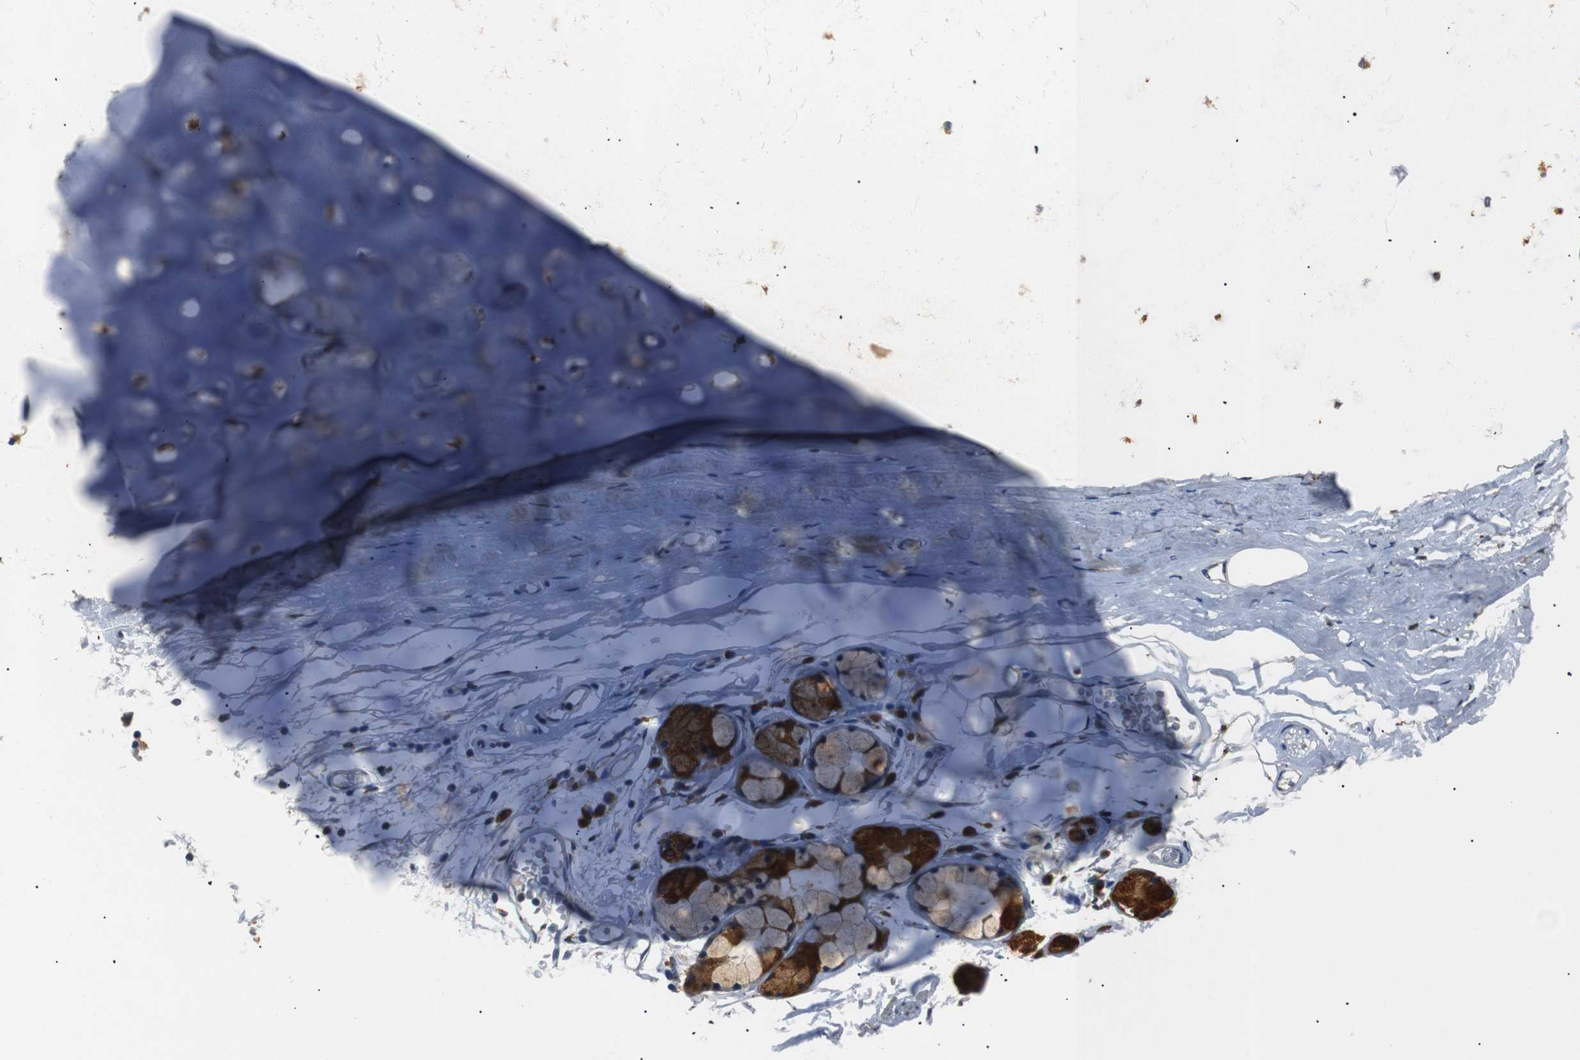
{"staining": {"intensity": "negative", "quantity": "none", "location": "none"}, "tissue": "adipose tissue", "cell_type": "Adipocytes", "image_type": "normal", "snomed": [{"axis": "morphology", "description": "Normal tissue, NOS"}, {"axis": "topography", "description": "Cartilage tissue"}, {"axis": "topography", "description": "Bronchus"}], "caption": "Protein analysis of normal adipose tissue displays no significant positivity in adipocytes. The staining is performed using DAB (3,3'-diaminobenzidine) brown chromogen with nuclei counter-stained in using hematoxylin.", "gene": "TMED2", "patient": {"sex": "female", "age": 73}}